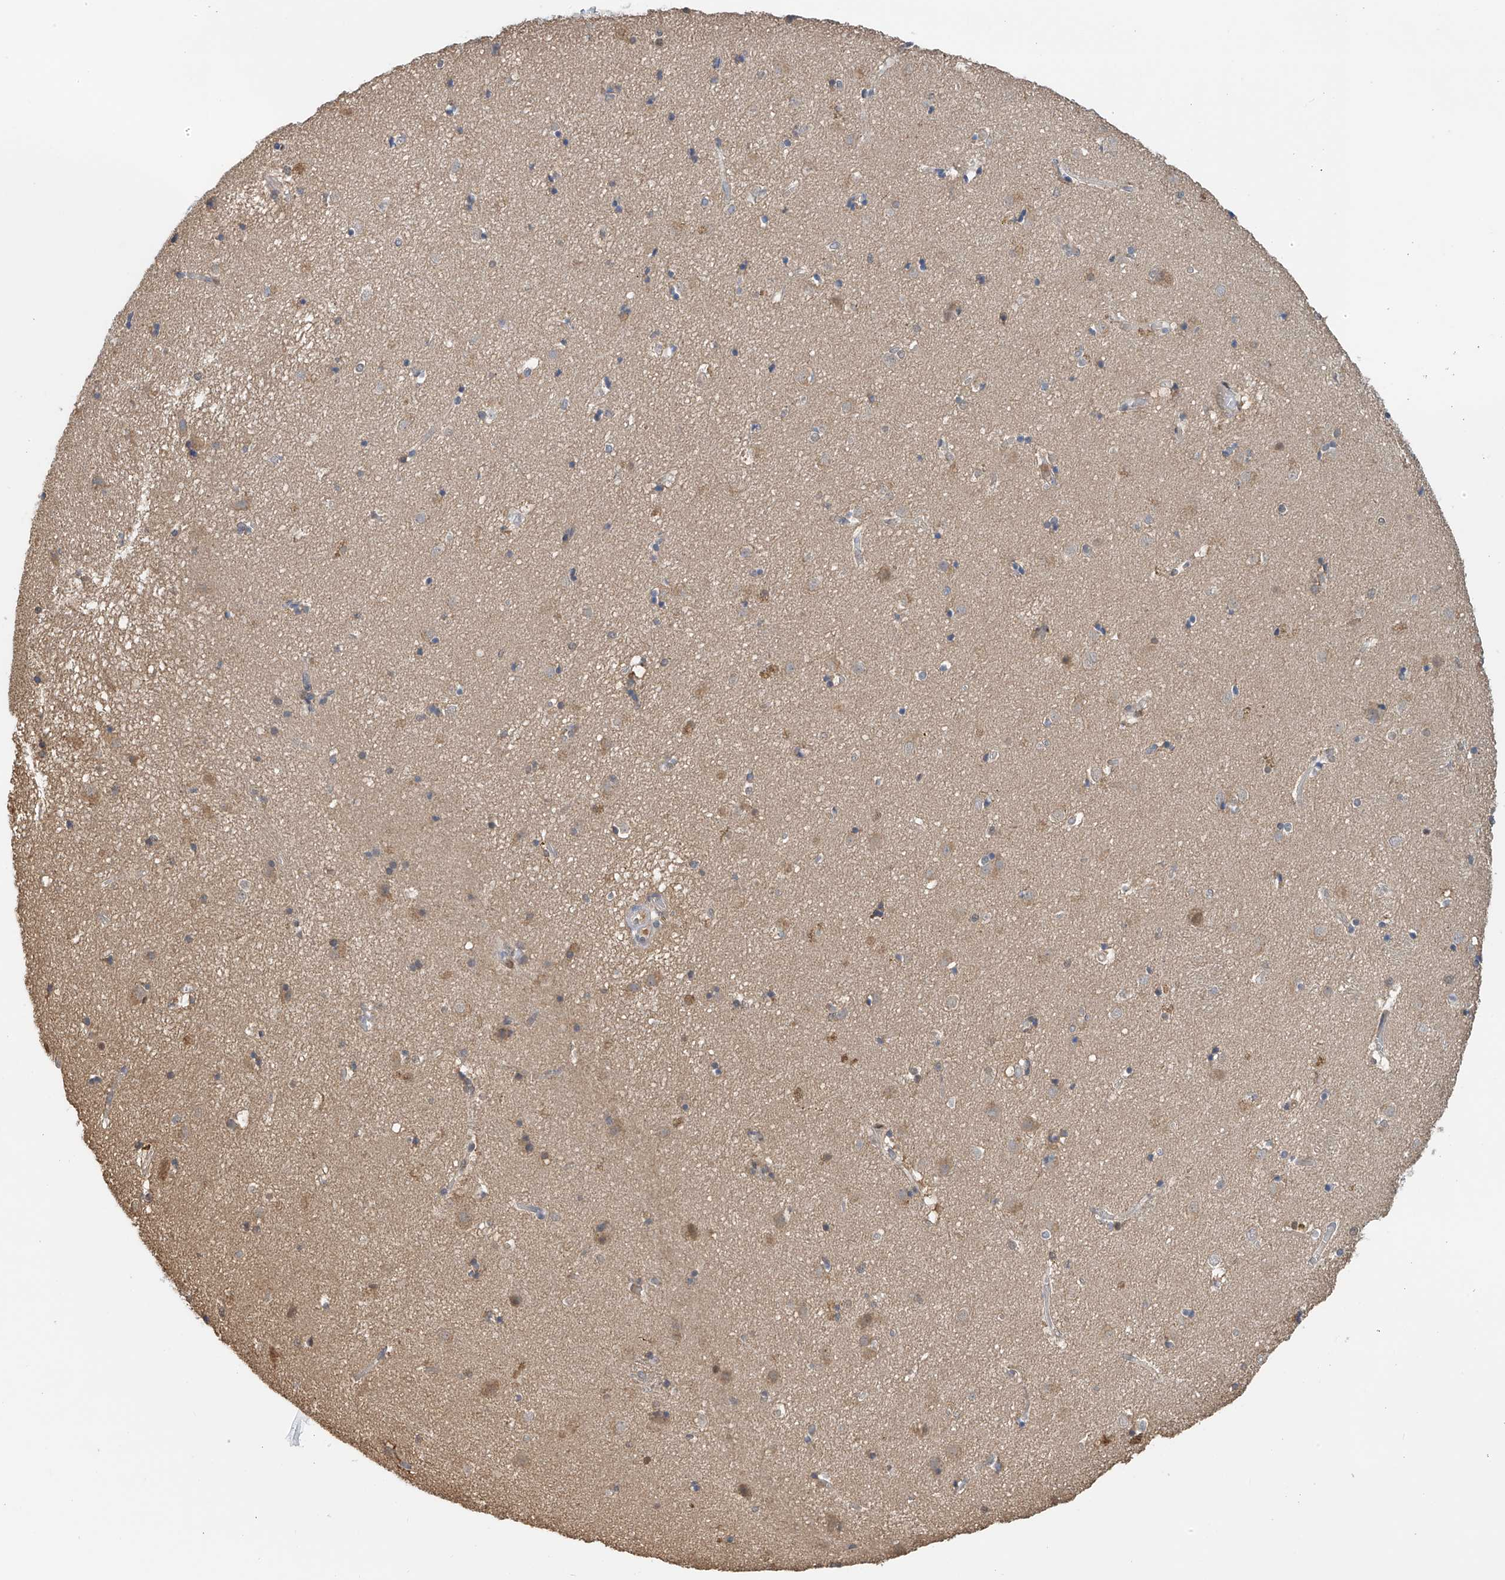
{"staining": {"intensity": "weak", "quantity": "<25%", "location": "cytoplasmic/membranous"}, "tissue": "caudate", "cell_type": "Glial cells", "image_type": "normal", "snomed": [{"axis": "morphology", "description": "Normal tissue, NOS"}, {"axis": "topography", "description": "Lateral ventricle wall"}], "caption": "Normal caudate was stained to show a protein in brown. There is no significant expression in glial cells.", "gene": "PMM1", "patient": {"sex": "male", "age": 70}}